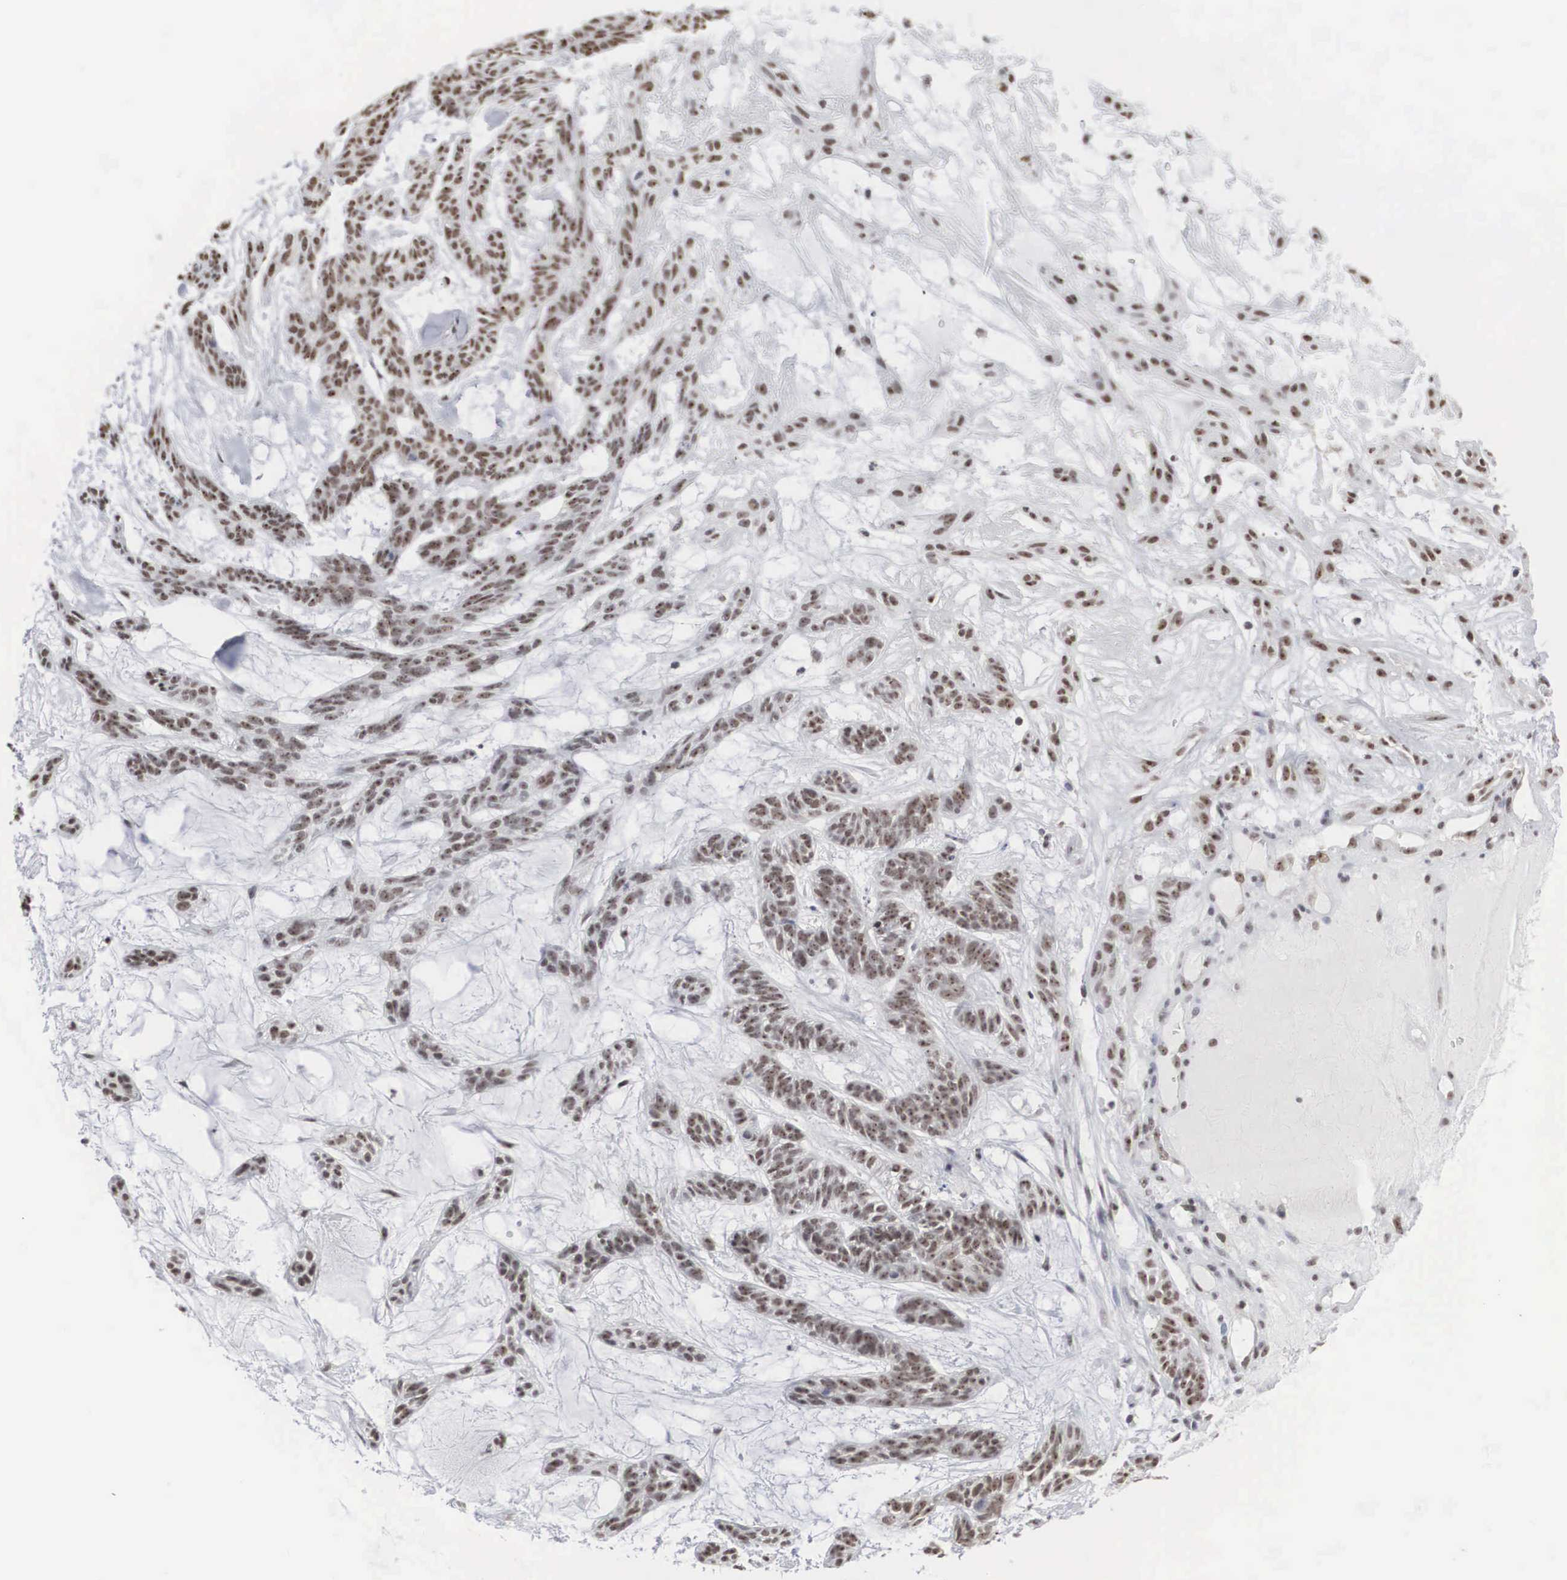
{"staining": {"intensity": "moderate", "quantity": "25%-75%", "location": "nuclear"}, "tissue": "skin cancer", "cell_type": "Tumor cells", "image_type": "cancer", "snomed": [{"axis": "morphology", "description": "Basal cell carcinoma"}, {"axis": "topography", "description": "Skin"}], "caption": "Brown immunohistochemical staining in human skin cancer (basal cell carcinoma) shows moderate nuclear staining in about 25%-75% of tumor cells.", "gene": "AUTS2", "patient": {"sex": "male", "age": 75}}